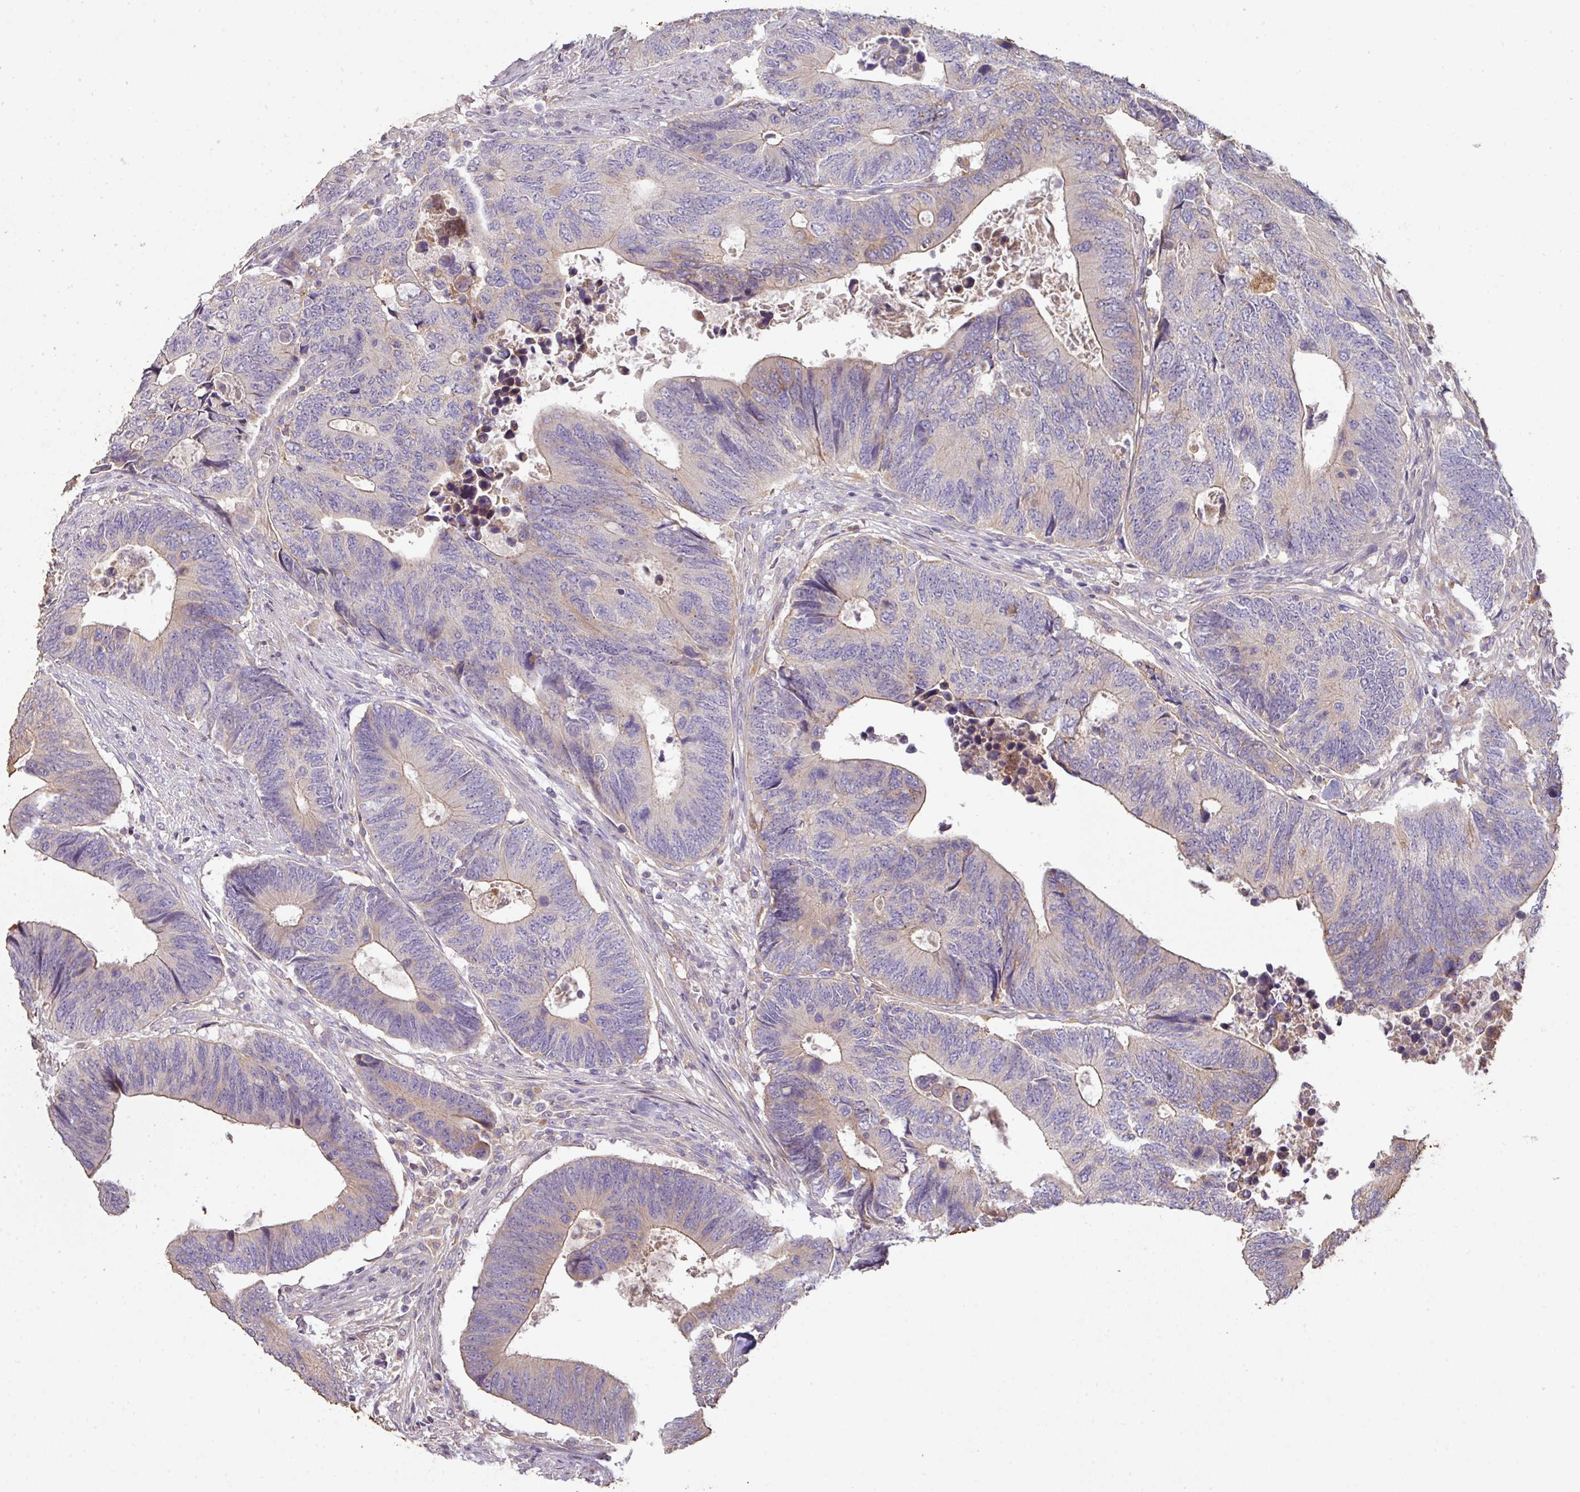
{"staining": {"intensity": "weak", "quantity": "<25%", "location": "cytoplasmic/membranous"}, "tissue": "colorectal cancer", "cell_type": "Tumor cells", "image_type": "cancer", "snomed": [{"axis": "morphology", "description": "Adenocarcinoma, NOS"}, {"axis": "topography", "description": "Colon"}], "caption": "The histopathology image reveals no staining of tumor cells in colorectal cancer.", "gene": "ZNF266", "patient": {"sex": "male", "age": 87}}